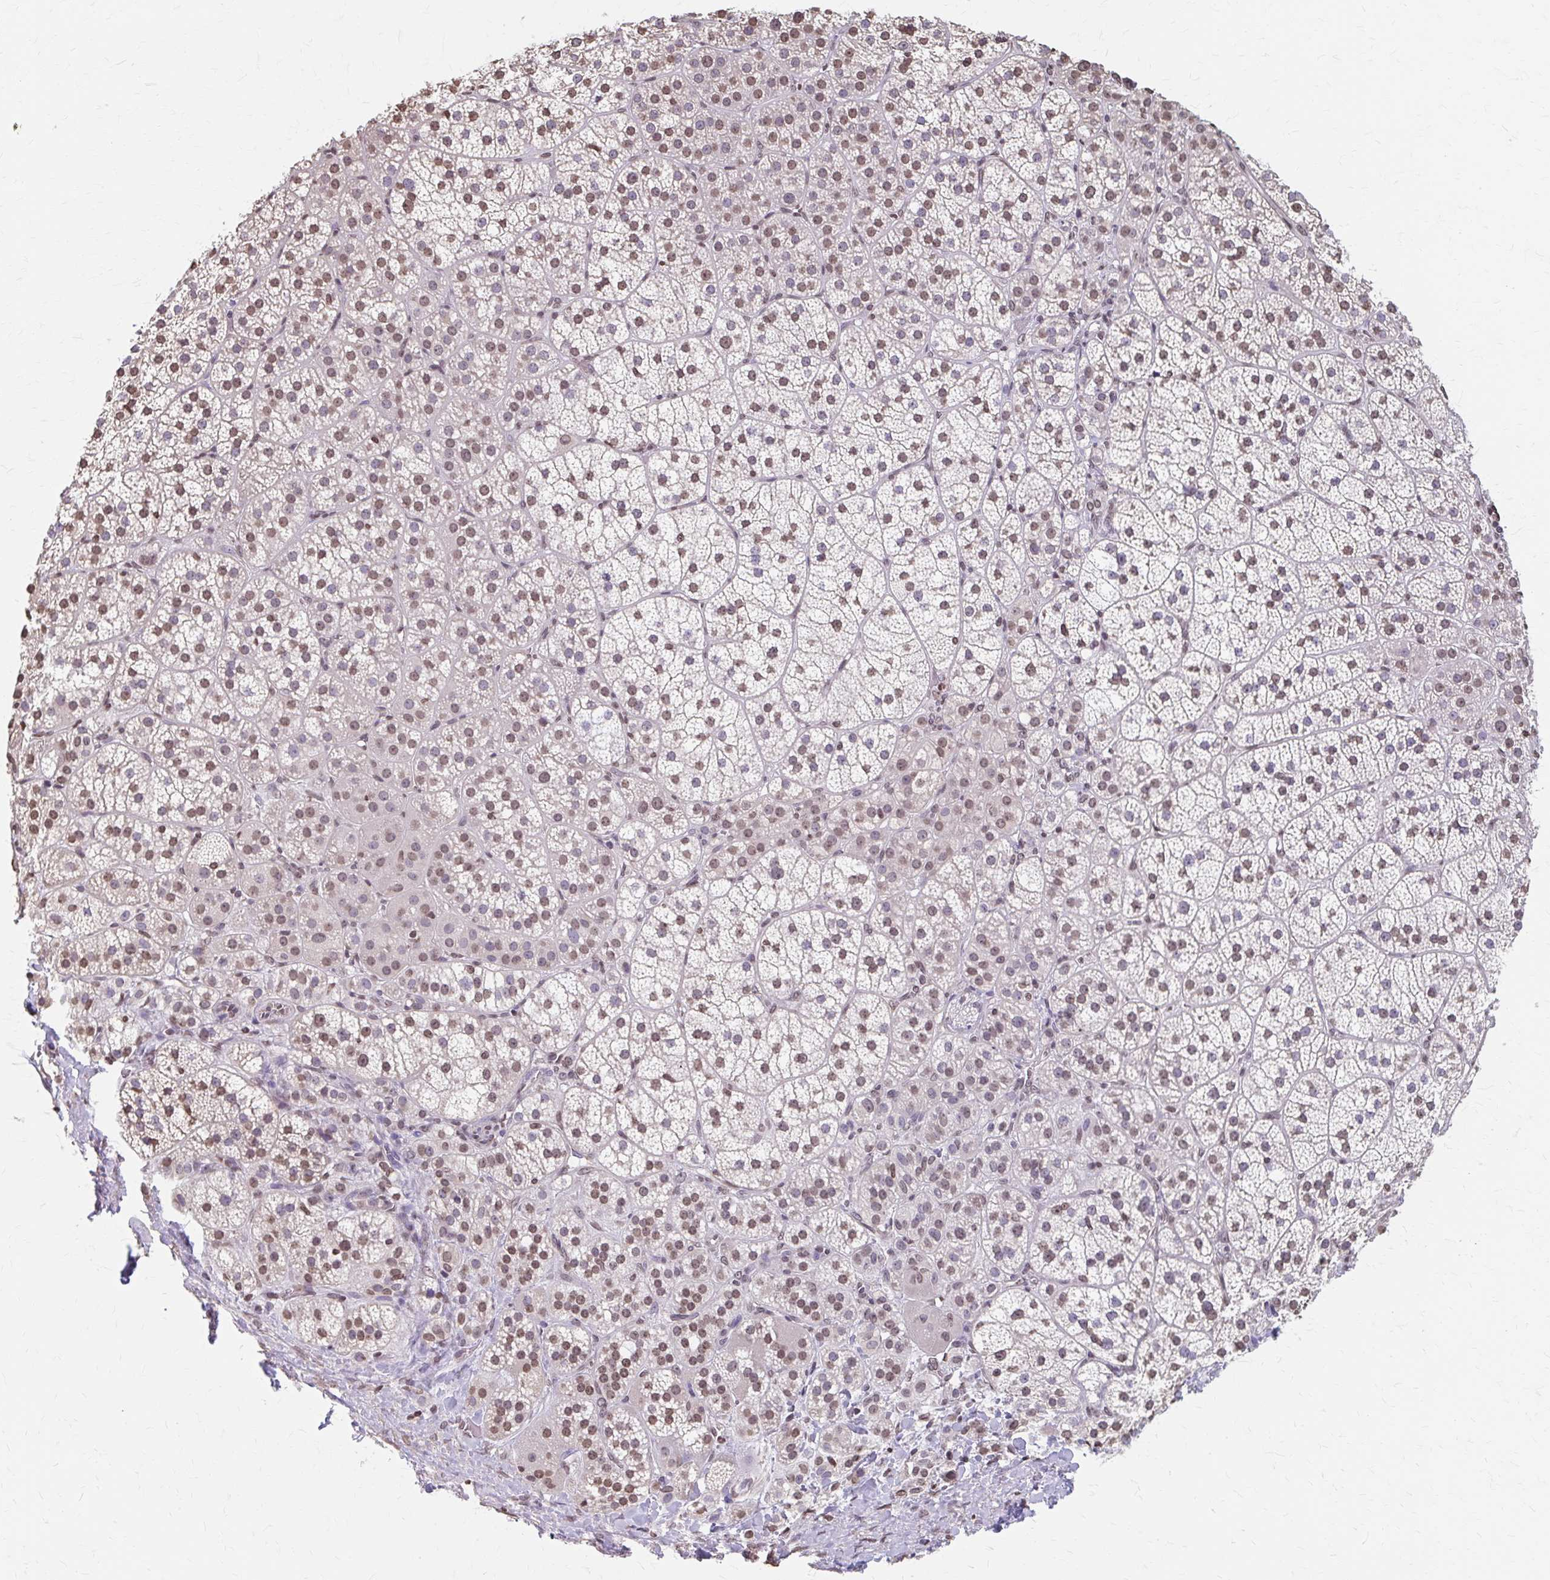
{"staining": {"intensity": "moderate", "quantity": ">75%", "location": "nuclear"}, "tissue": "adrenal gland", "cell_type": "Glandular cells", "image_type": "normal", "snomed": [{"axis": "morphology", "description": "Normal tissue, NOS"}, {"axis": "topography", "description": "Adrenal gland"}], "caption": "This micrograph displays immunohistochemistry (IHC) staining of normal human adrenal gland, with medium moderate nuclear staining in about >75% of glandular cells.", "gene": "ORC3", "patient": {"sex": "female", "age": 60}}